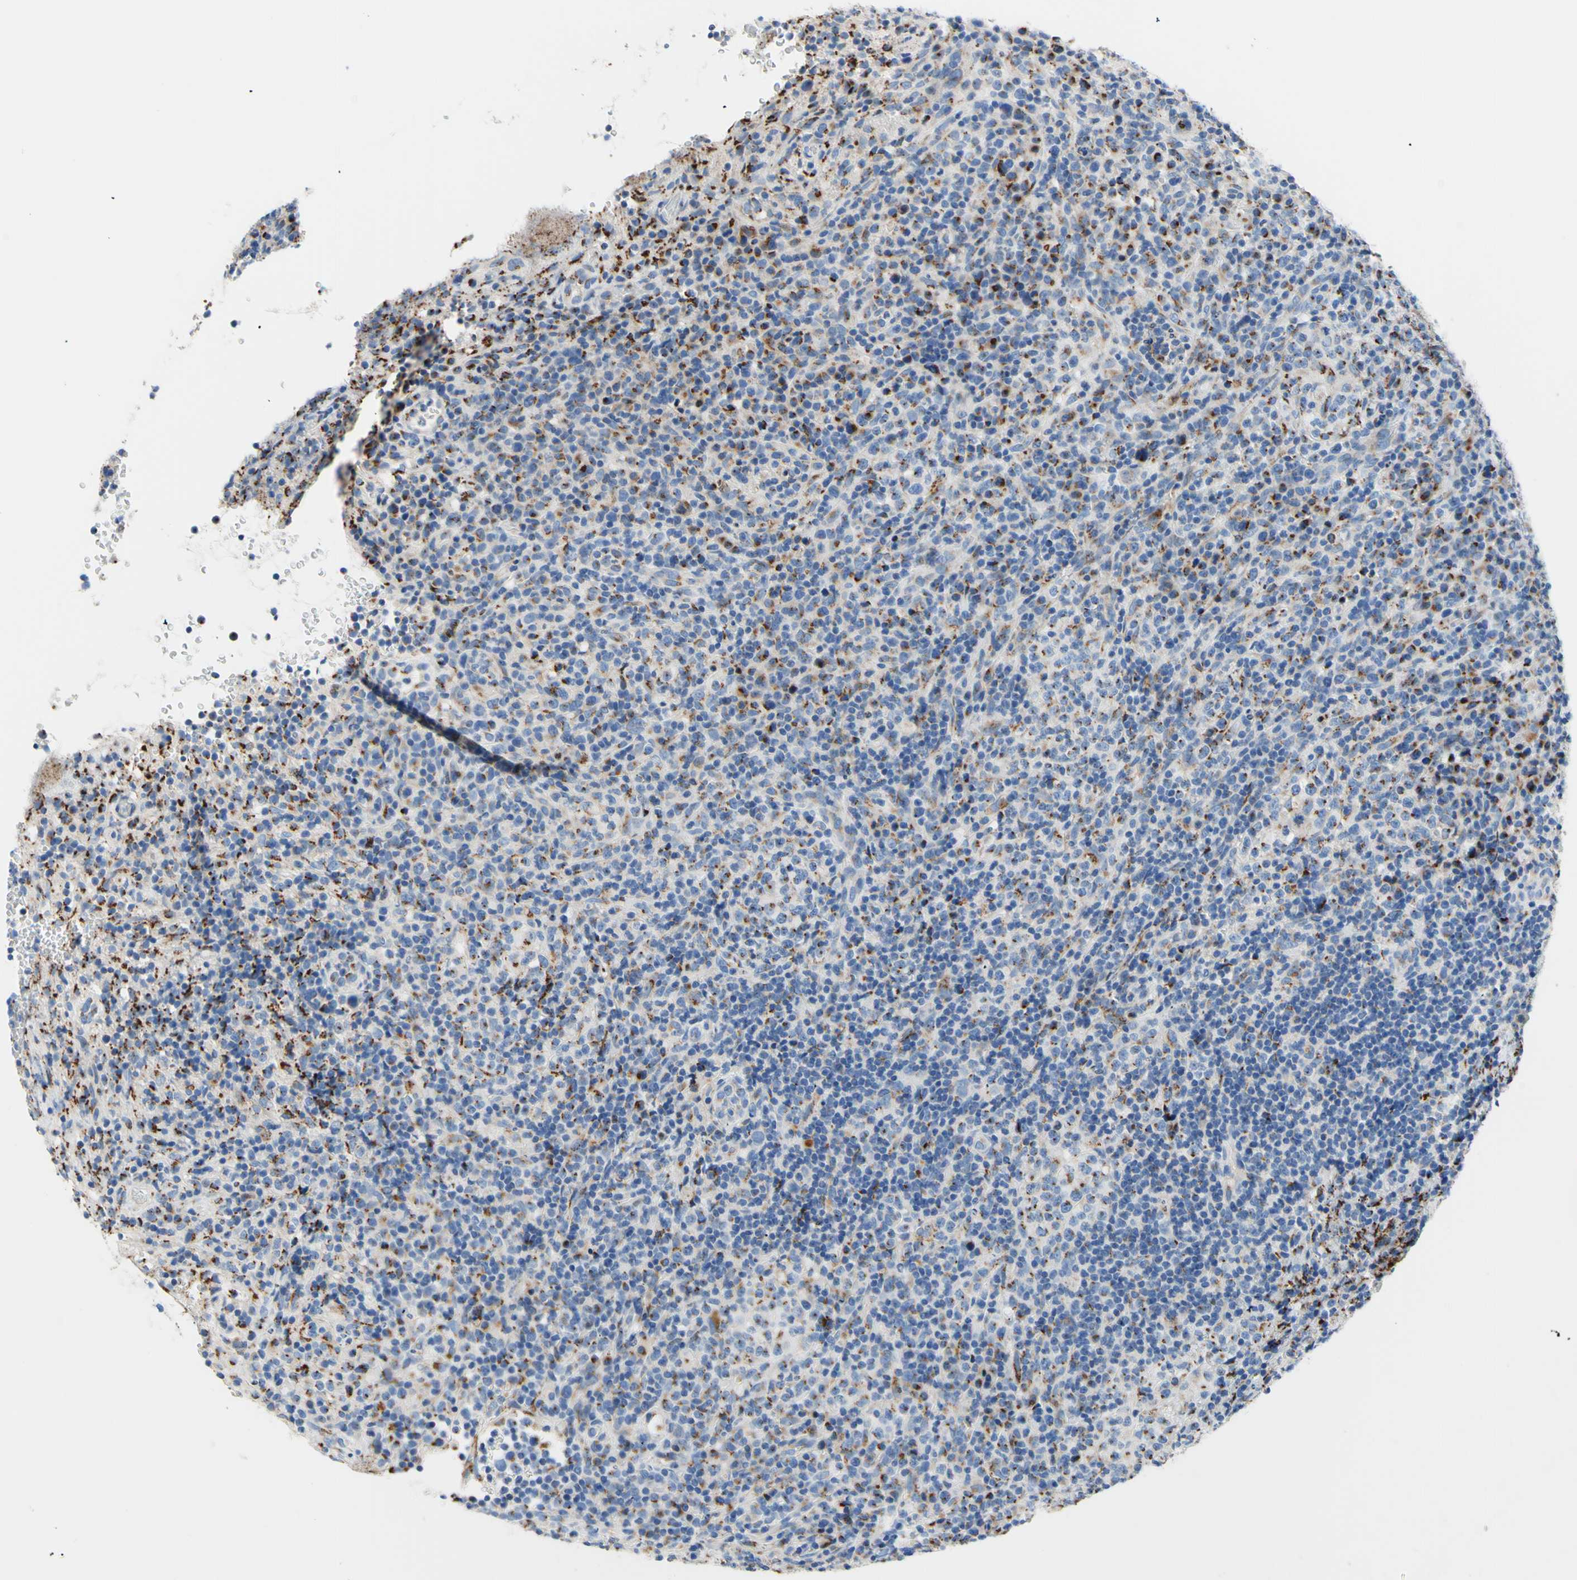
{"staining": {"intensity": "moderate", "quantity": "<25%", "location": "cytoplasmic/membranous"}, "tissue": "lymphoma", "cell_type": "Tumor cells", "image_type": "cancer", "snomed": [{"axis": "morphology", "description": "Malignant lymphoma, non-Hodgkin's type, High grade"}, {"axis": "topography", "description": "Lymph node"}], "caption": "IHC image of neoplastic tissue: lymphoma stained using immunohistochemistry reveals low levels of moderate protein expression localized specifically in the cytoplasmic/membranous of tumor cells, appearing as a cytoplasmic/membranous brown color.", "gene": "GALNT2", "patient": {"sex": "female", "age": 76}}